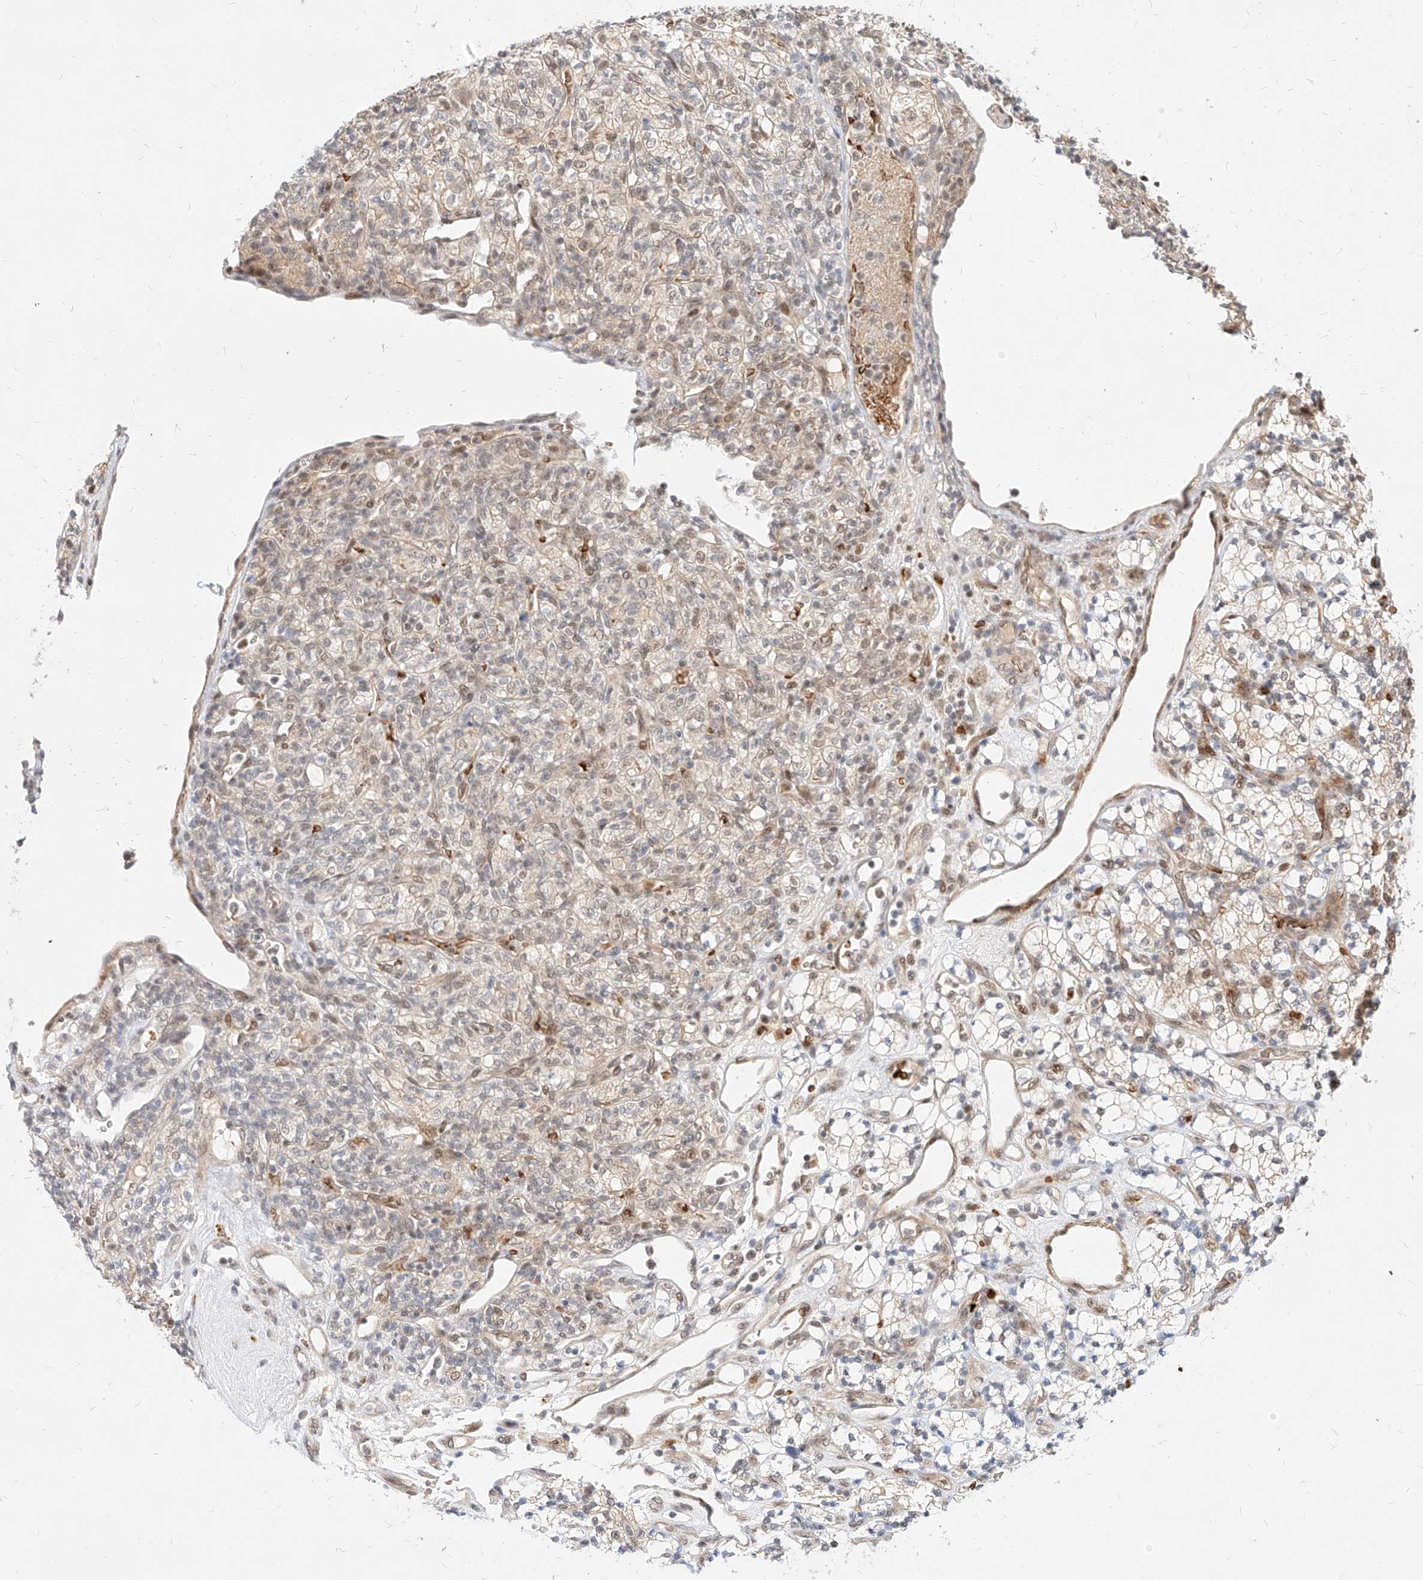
{"staining": {"intensity": "weak", "quantity": "<25%", "location": "cytoplasmic/membranous,nuclear"}, "tissue": "renal cancer", "cell_type": "Tumor cells", "image_type": "cancer", "snomed": [{"axis": "morphology", "description": "Adenocarcinoma, NOS"}, {"axis": "topography", "description": "Kidney"}], "caption": "IHC of human renal adenocarcinoma shows no expression in tumor cells.", "gene": "CBX8", "patient": {"sex": "male", "age": 77}}